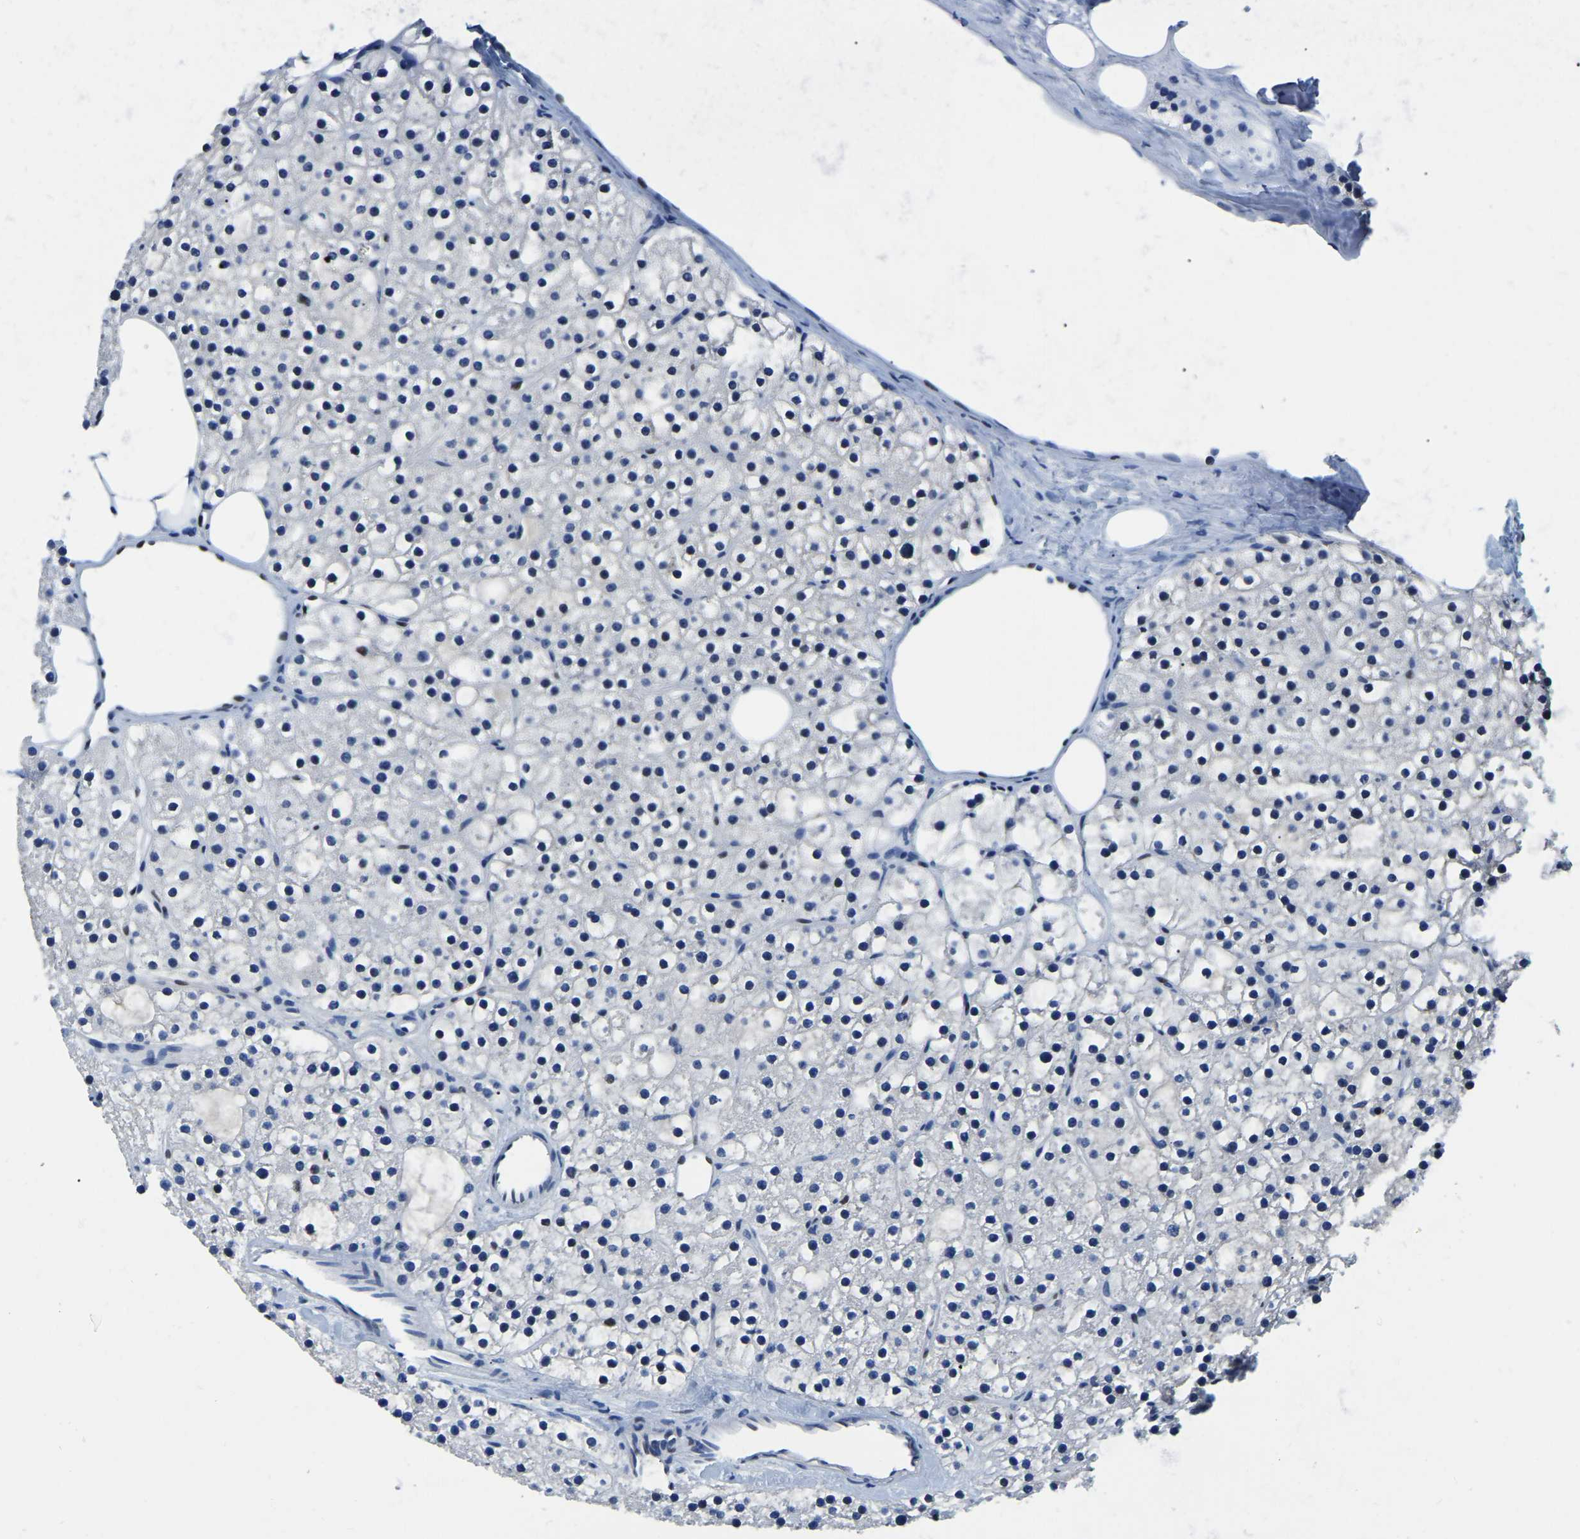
{"staining": {"intensity": "negative", "quantity": "none", "location": "none"}, "tissue": "parathyroid gland", "cell_type": "Glandular cells", "image_type": "normal", "snomed": [{"axis": "morphology", "description": "Normal tissue, NOS"}, {"axis": "morphology", "description": "Adenoma, NOS"}, {"axis": "topography", "description": "Parathyroid gland"}], "caption": "This is a image of immunohistochemistry staining of benign parathyroid gland, which shows no staining in glandular cells.", "gene": "UBA1", "patient": {"sex": "female", "age": 70}}